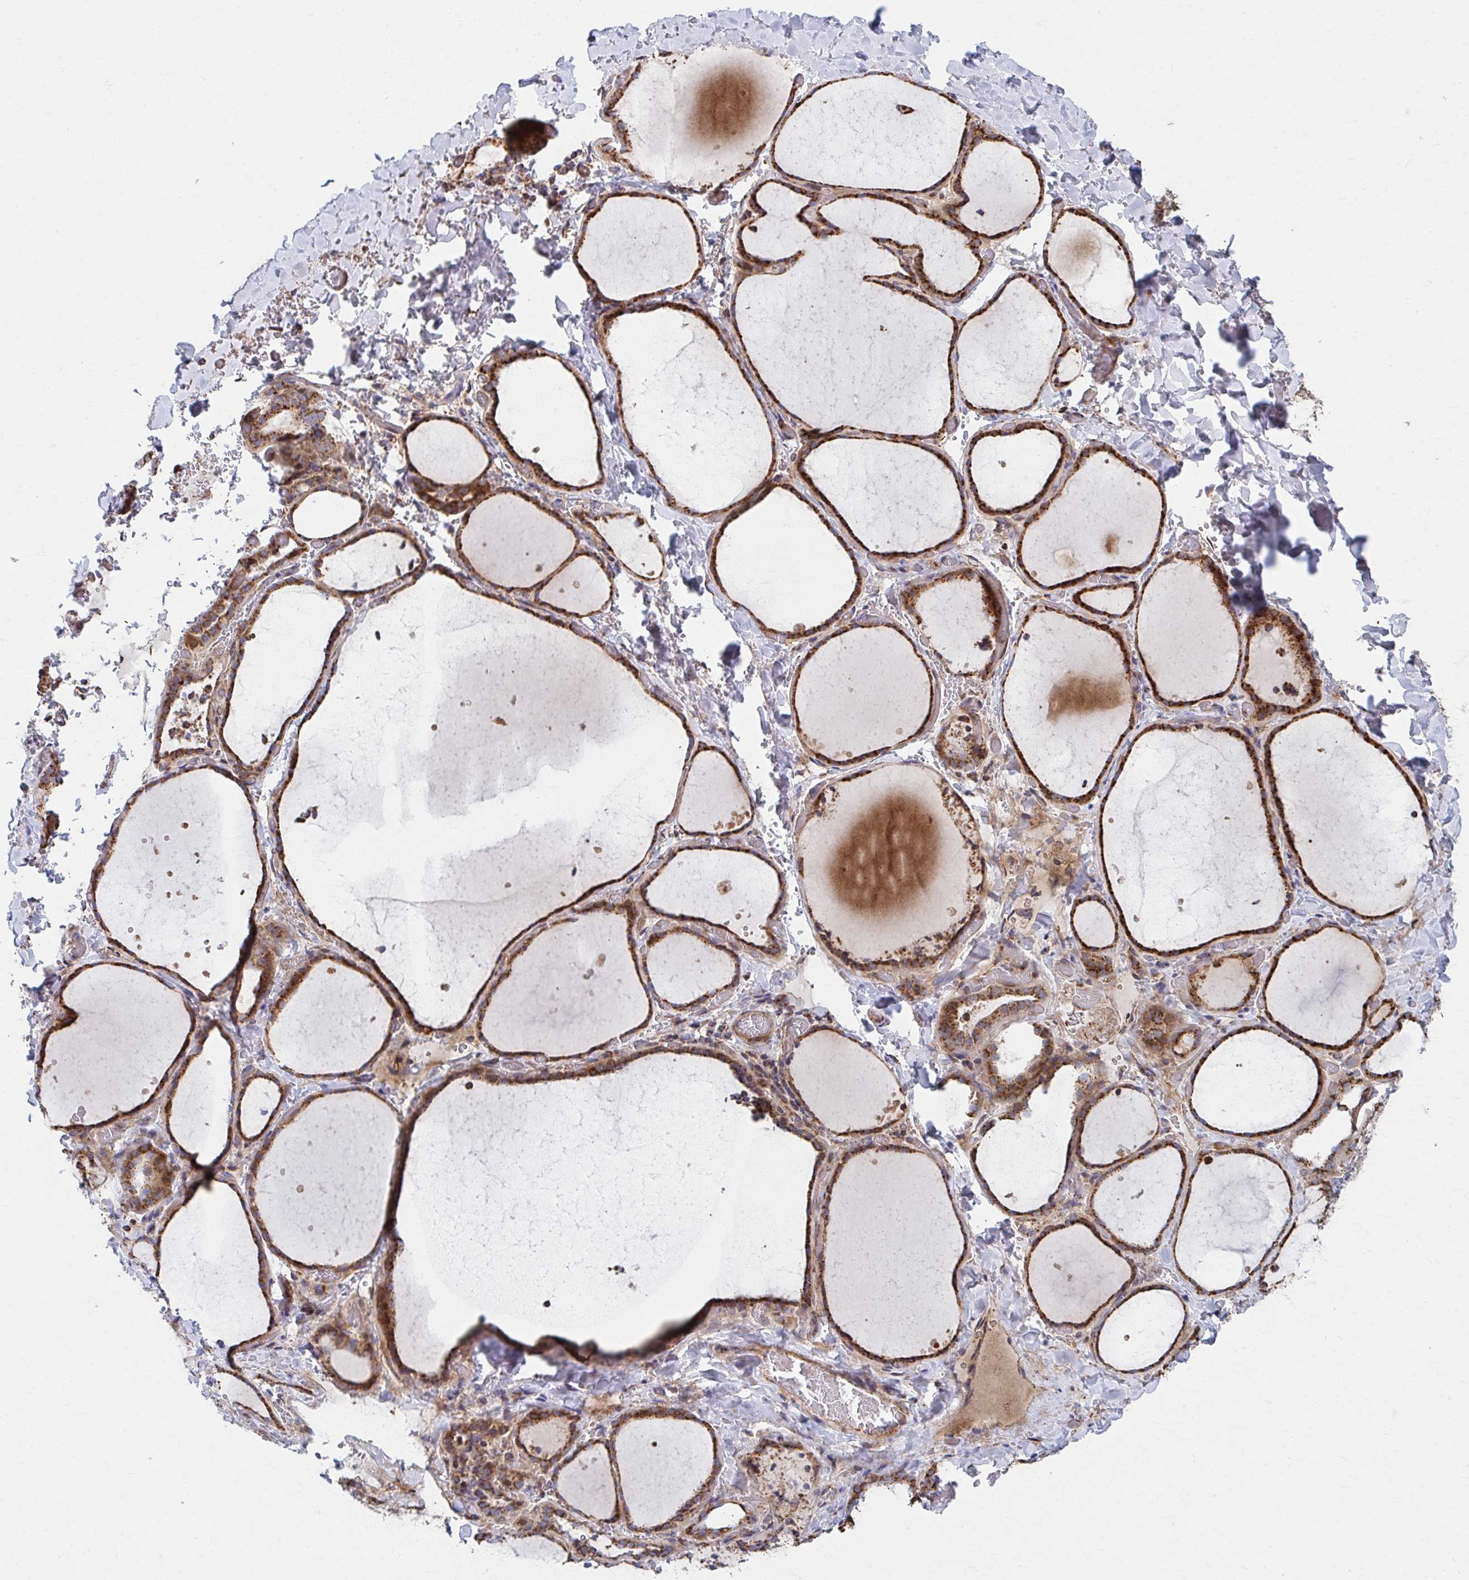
{"staining": {"intensity": "strong", "quantity": ">75%", "location": "cytoplasmic/membranous"}, "tissue": "thyroid gland", "cell_type": "Glandular cells", "image_type": "normal", "snomed": [{"axis": "morphology", "description": "Normal tissue, NOS"}, {"axis": "topography", "description": "Thyroid gland"}], "caption": "This image demonstrates normal thyroid gland stained with IHC to label a protein in brown. The cytoplasmic/membranous of glandular cells show strong positivity for the protein. Nuclei are counter-stained blue.", "gene": "SAT1", "patient": {"sex": "female", "age": 36}}